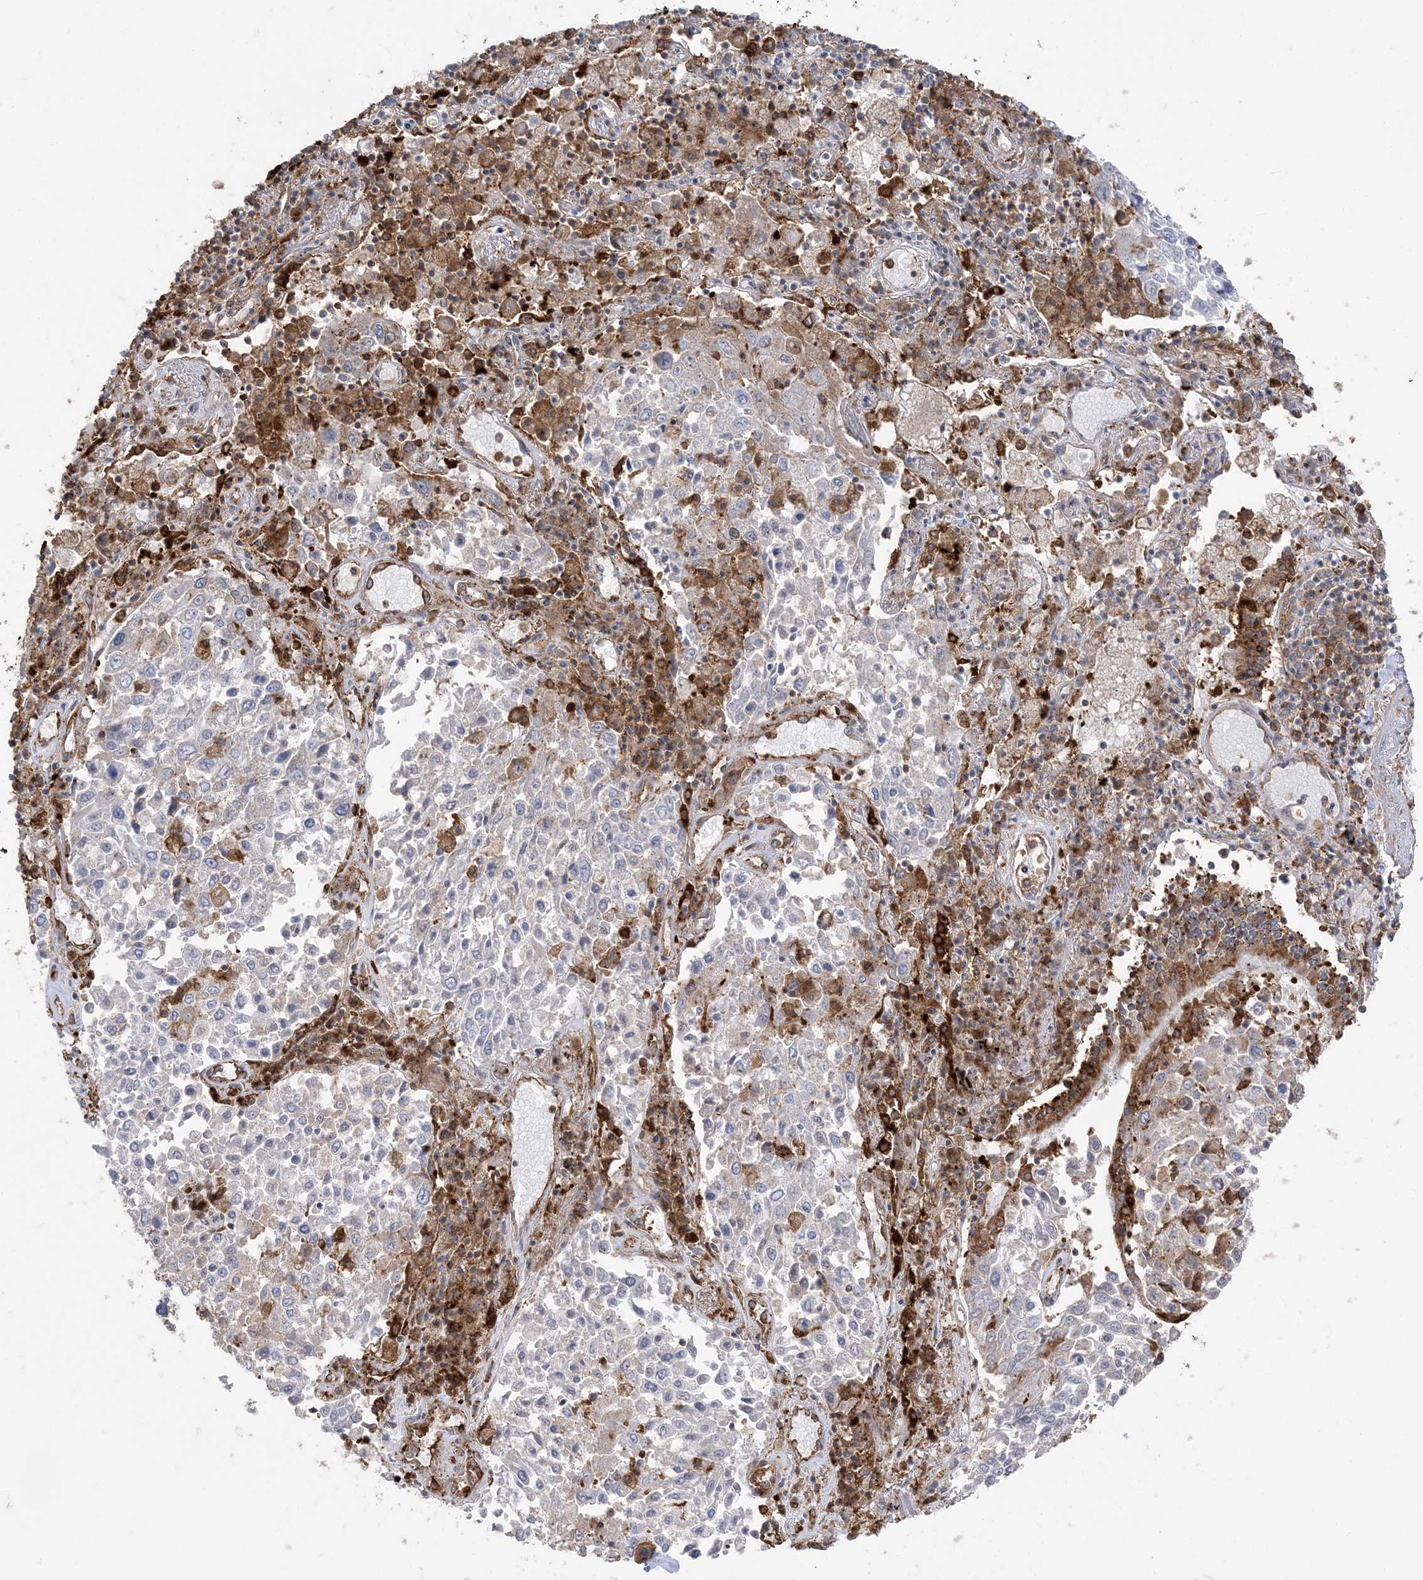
{"staining": {"intensity": "negative", "quantity": "none", "location": "none"}, "tissue": "lung cancer", "cell_type": "Tumor cells", "image_type": "cancer", "snomed": [{"axis": "morphology", "description": "Squamous cell carcinoma, NOS"}, {"axis": "topography", "description": "Lung"}], "caption": "DAB immunohistochemical staining of human lung squamous cell carcinoma displays no significant positivity in tumor cells. (Immunohistochemistry (ihc), brightfield microscopy, high magnification).", "gene": "DERL3", "patient": {"sex": "male", "age": 65}}